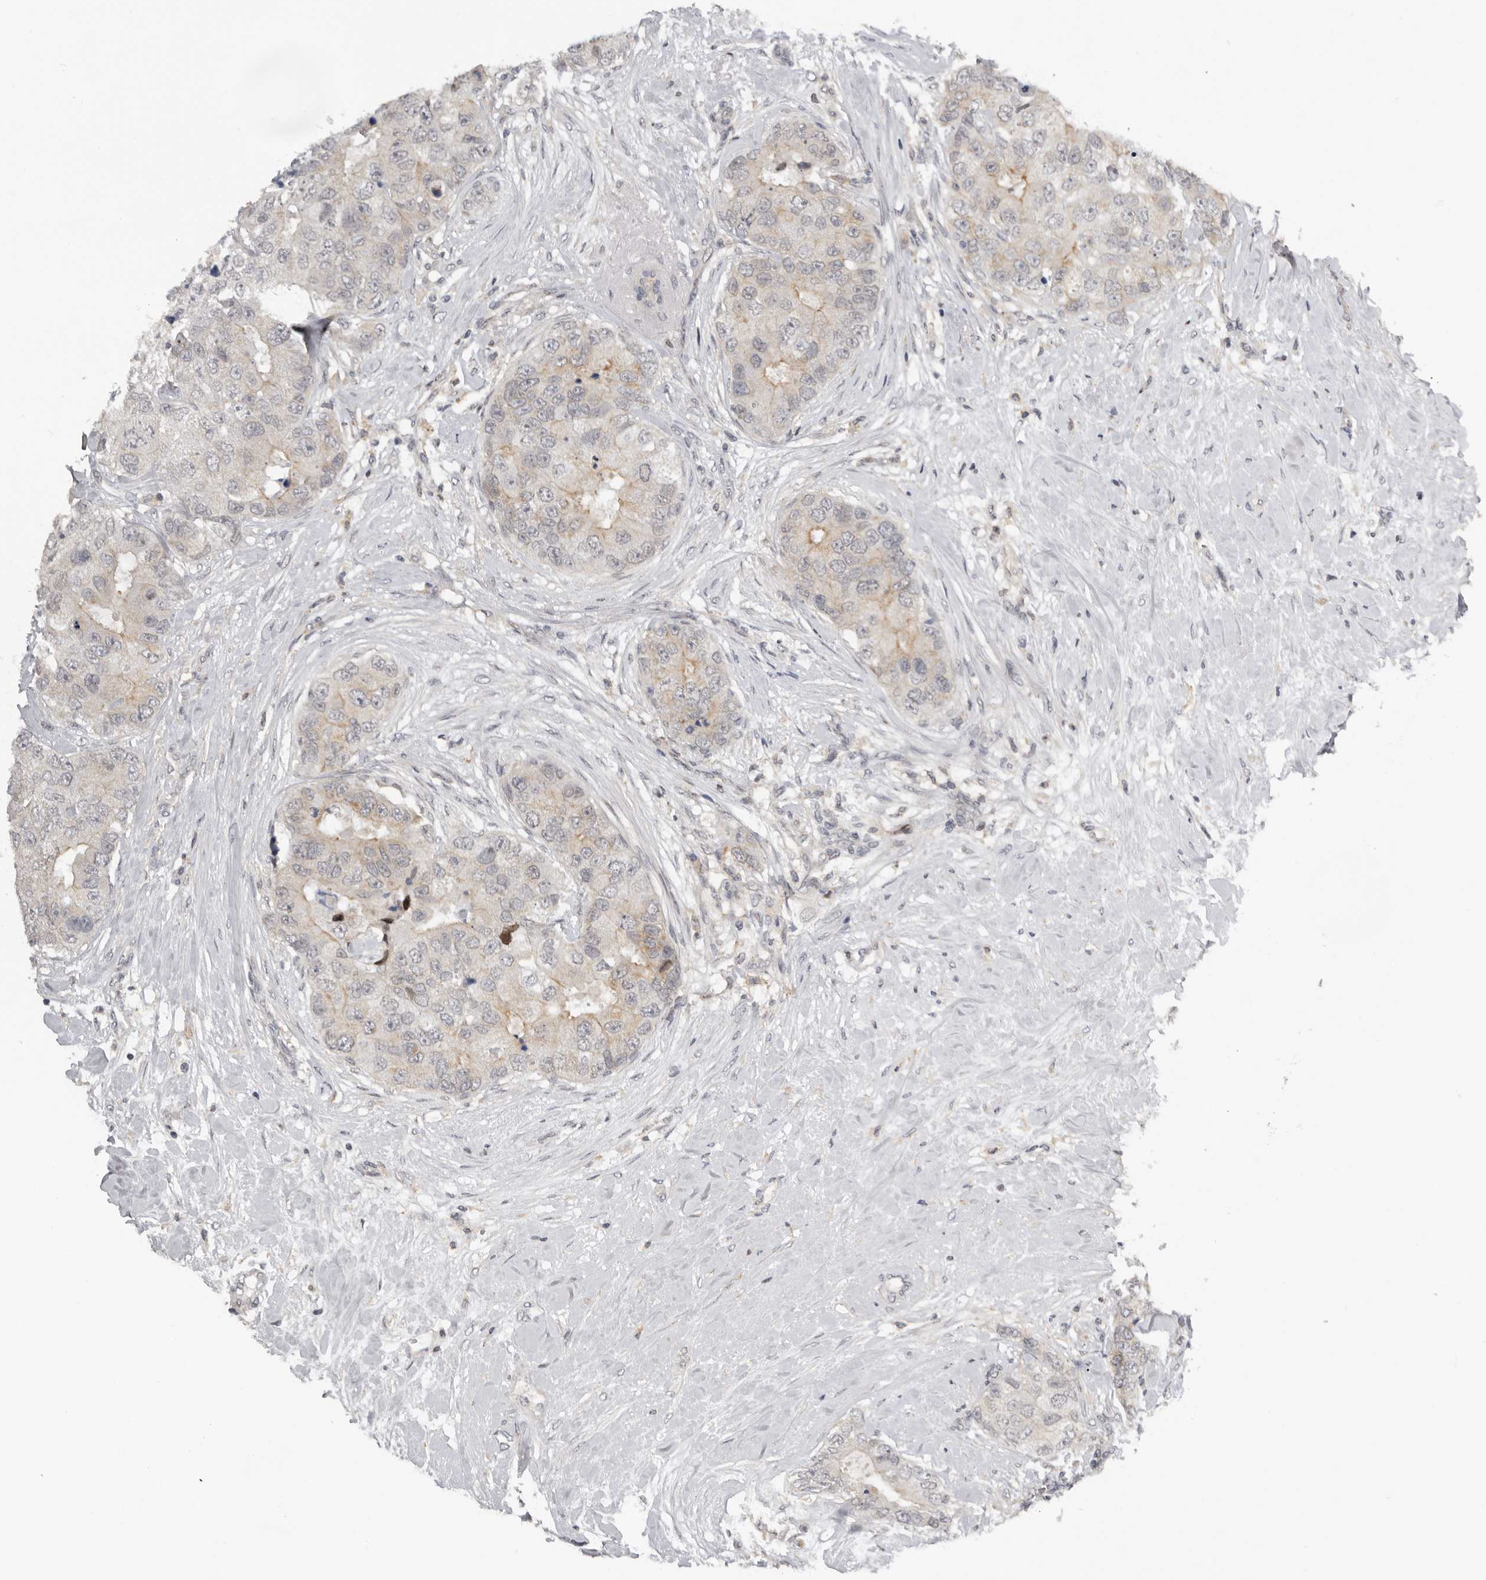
{"staining": {"intensity": "weak", "quantity": "<25%", "location": "cytoplasmic/membranous"}, "tissue": "breast cancer", "cell_type": "Tumor cells", "image_type": "cancer", "snomed": [{"axis": "morphology", "description": "Duct carcinoma"}, {"axis": "topography", "description": "Breast"}], "caption": "Immunohistochemistry (IHC) micrograph of invasive ductal carcinoma (breast) stained for a protein (brown), which shows no positivity in tumor cells.", "gene": "KIF2B", "patient": {"sex": "female", "age": 62}}